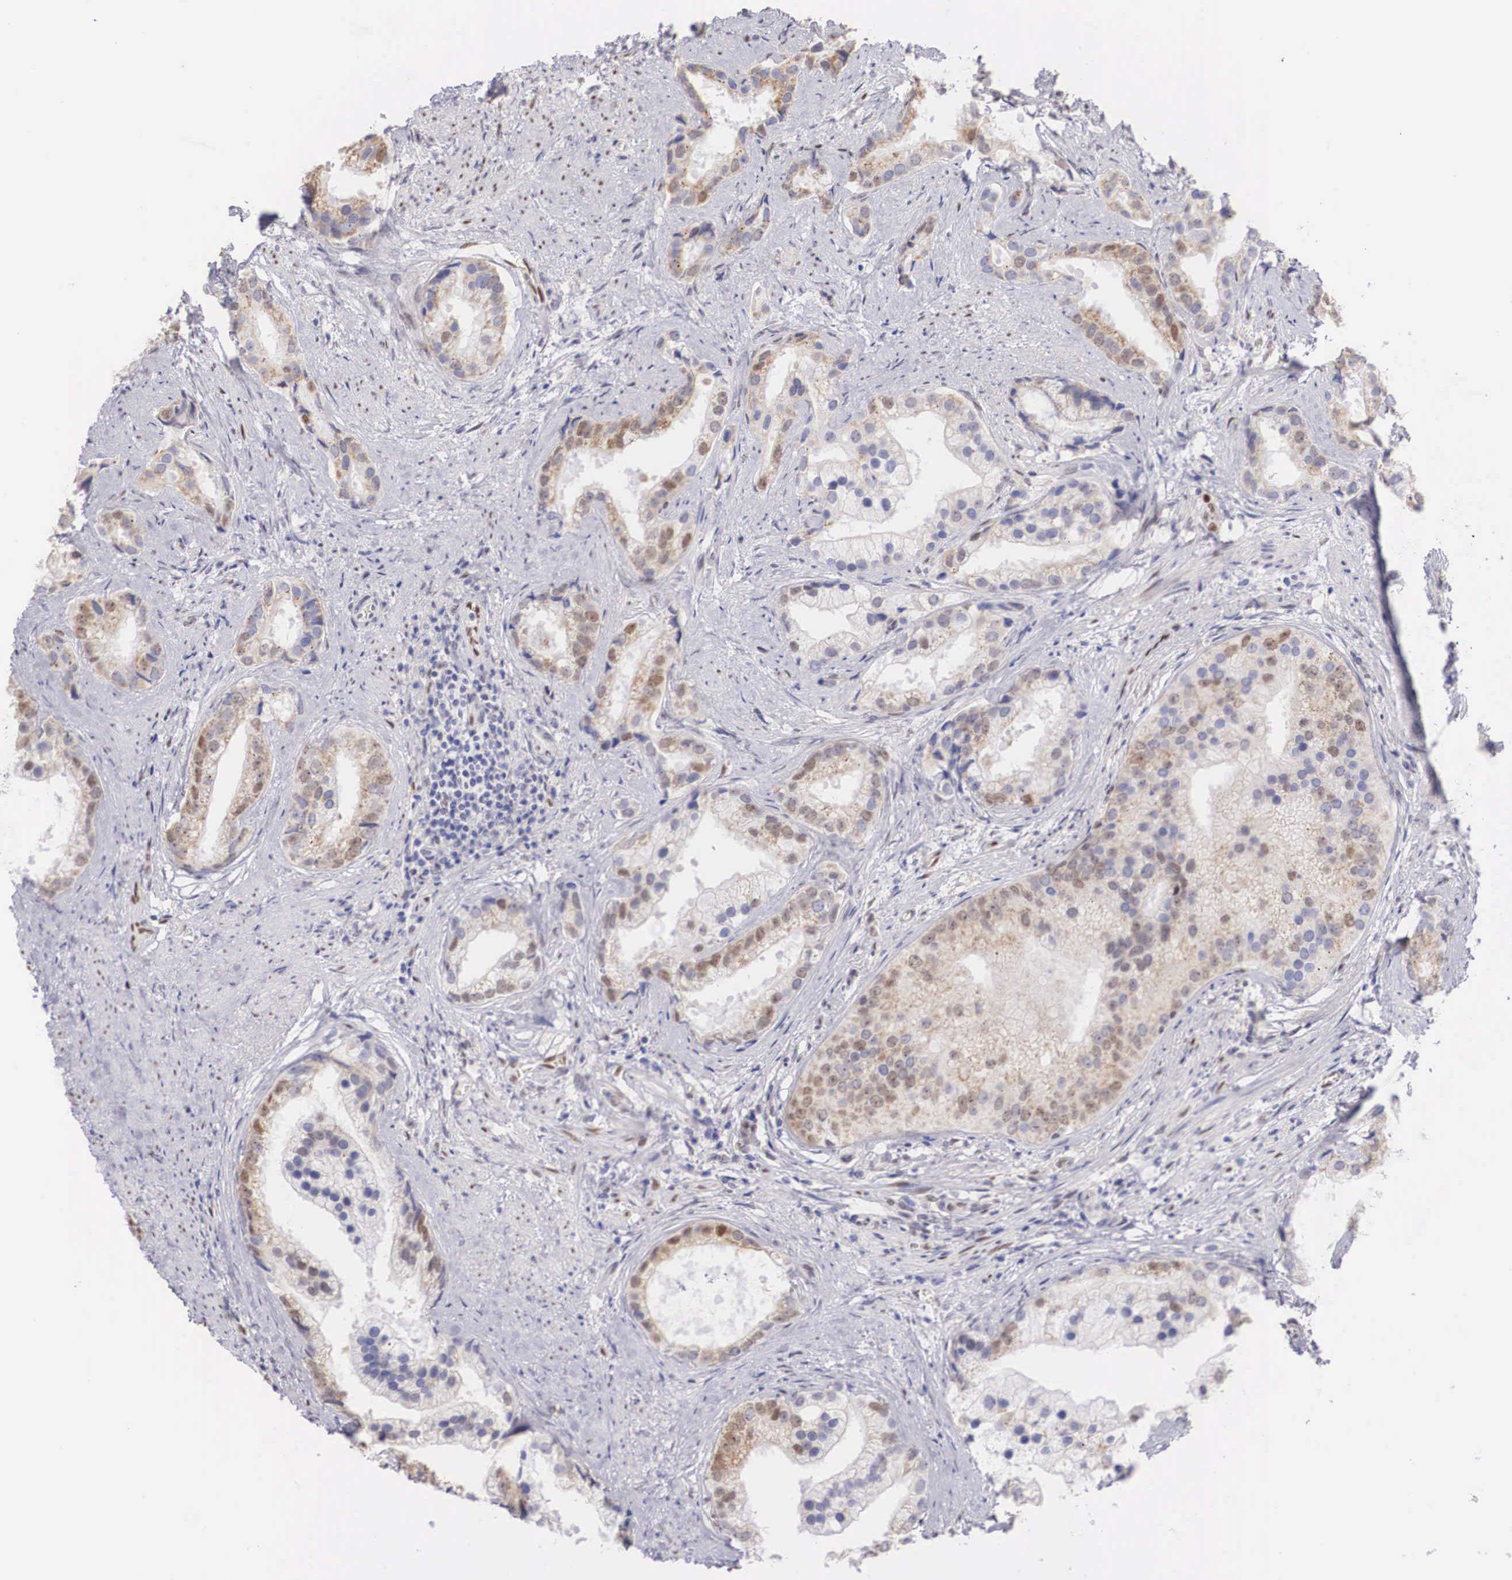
{"staining": {"intensity": "weak", "quantity": "25%-75%", "location": "nuclear"}, "tissue": "prostate cancer", "cell_type": "Tumor cells", "image_type": "cancer", "snomed": [{"axis": "morphology", "description": "Adenocarcinoma, Medium grade"}, {"axis": "topography", "description": "Prostate"}], "caption": "This is an image of immunohistochemistry staining of prostate adenocarcinoma (medium-grade), which shows weak staining in the nuclear of tumor cells.", "gene": "HMGN5", "patient": {"sex": "male", "age": 65}}